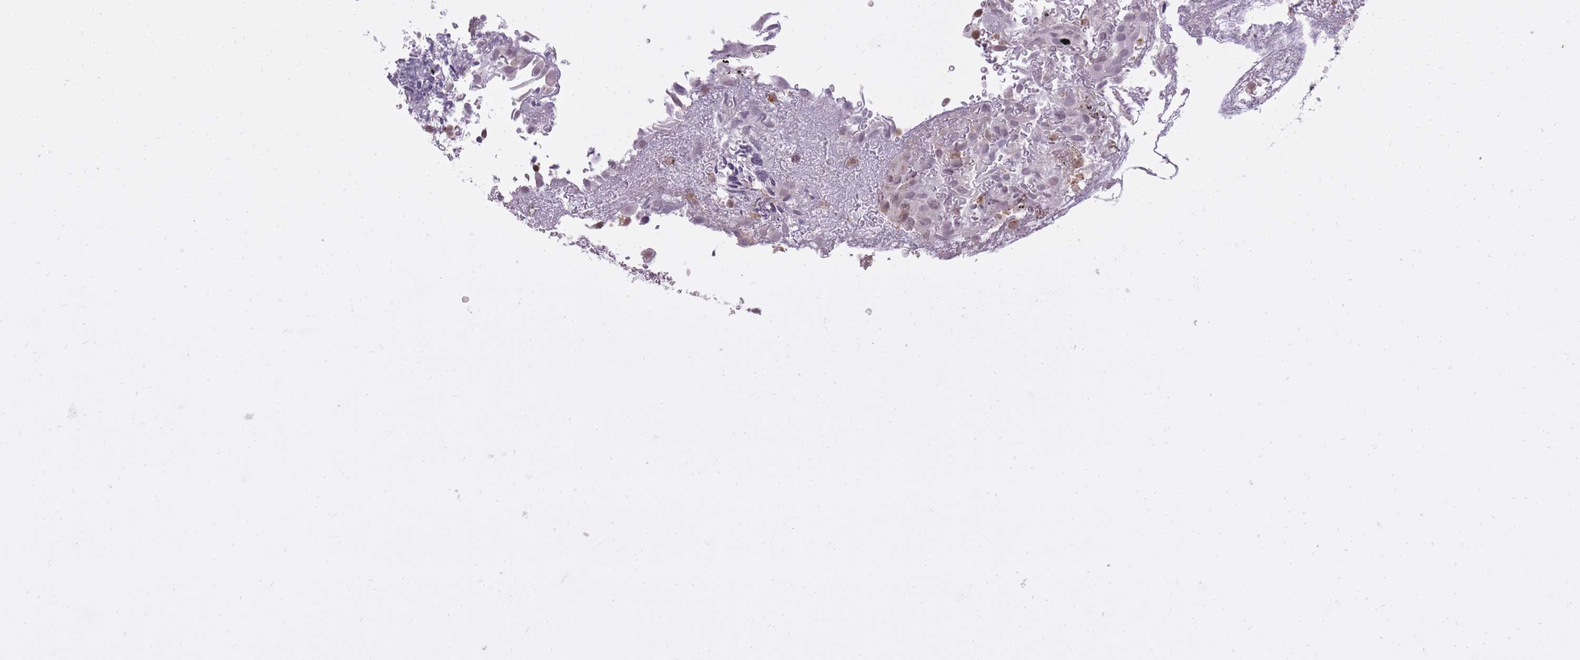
{"staining": {"intensity": "moderate", "quantity": ">75%", "location": "nuclear"}, "tissue": "urothelial cancer", "cell_type": "Tumor cells", "image_type": "cancer", "snomed": [{"axis": "morphology", "description": "Urothelial carcinoma, Low grade"}, {"axis": "topography", "description": "Urinary bladder"}], "caption": "DAB immunohistochemical staining of urothelial carcinoma (low-grade) shows moderate nuclear protein positivity in about >75% of tumor cells. (IHC, brightfield microscopy, high magnification).", "gene": "TIGD1", "patient": {"sex": "male", "age": 78}}